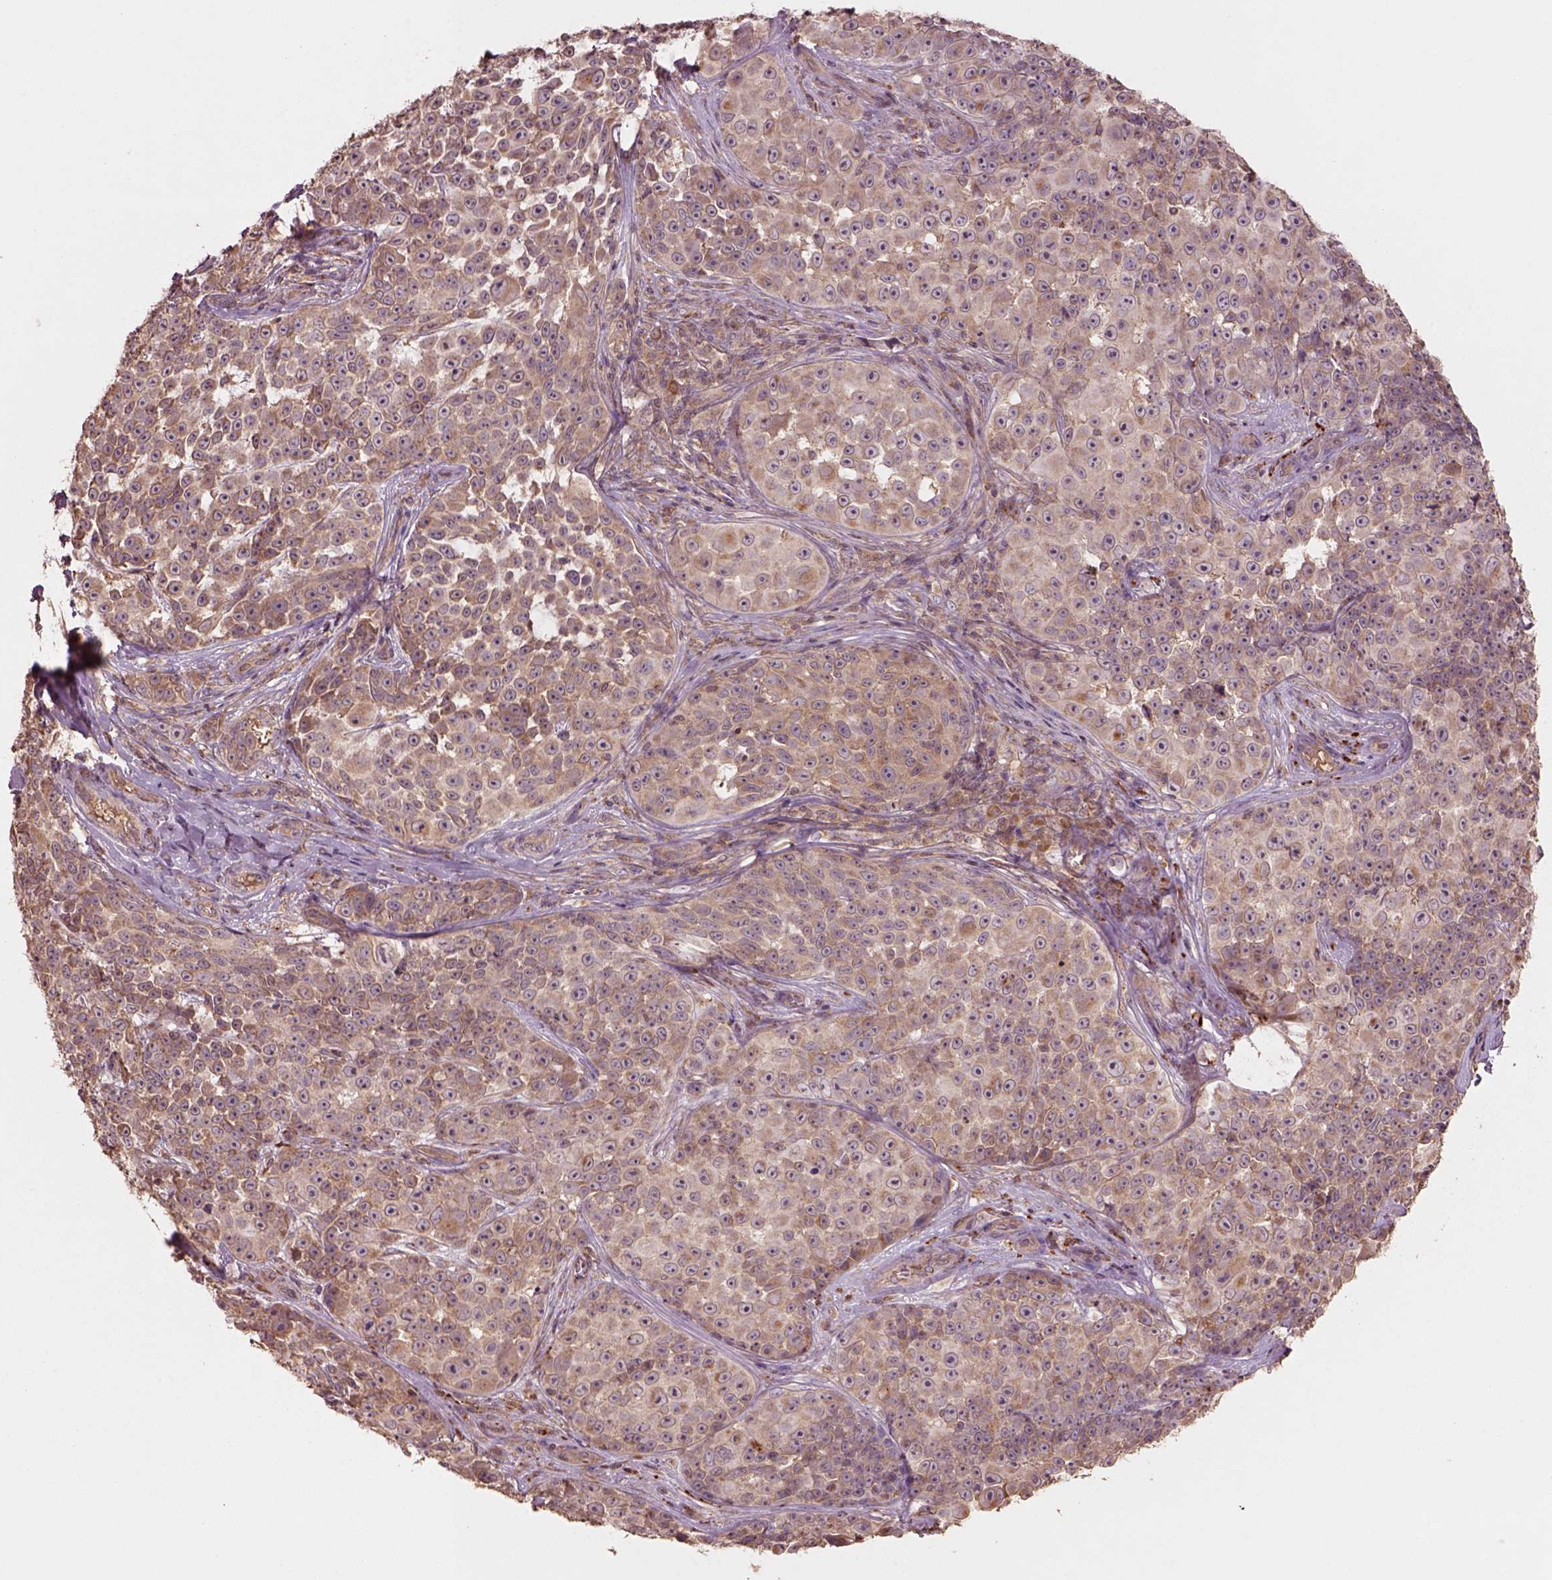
{"staining": {"intensity": "weak", "quantity": "25%-75%", "location": "cytoplasmic/membranous"}, "tissue": "melanoma", "cell_type": "Tumor cells", "image_type": "cancer", "snomed": [{"axis": "morphology", "description": "Malignant melanoma, NOS"}, {"axis": "topography", "description": "Skin"}], "caption": "A brown stain labels weak cytoplasmic/membranous positivity of a protein in malignant melanoma tumor cells.", "gene": "TRADD", "patient": {"sex": "female", "age": 88}}